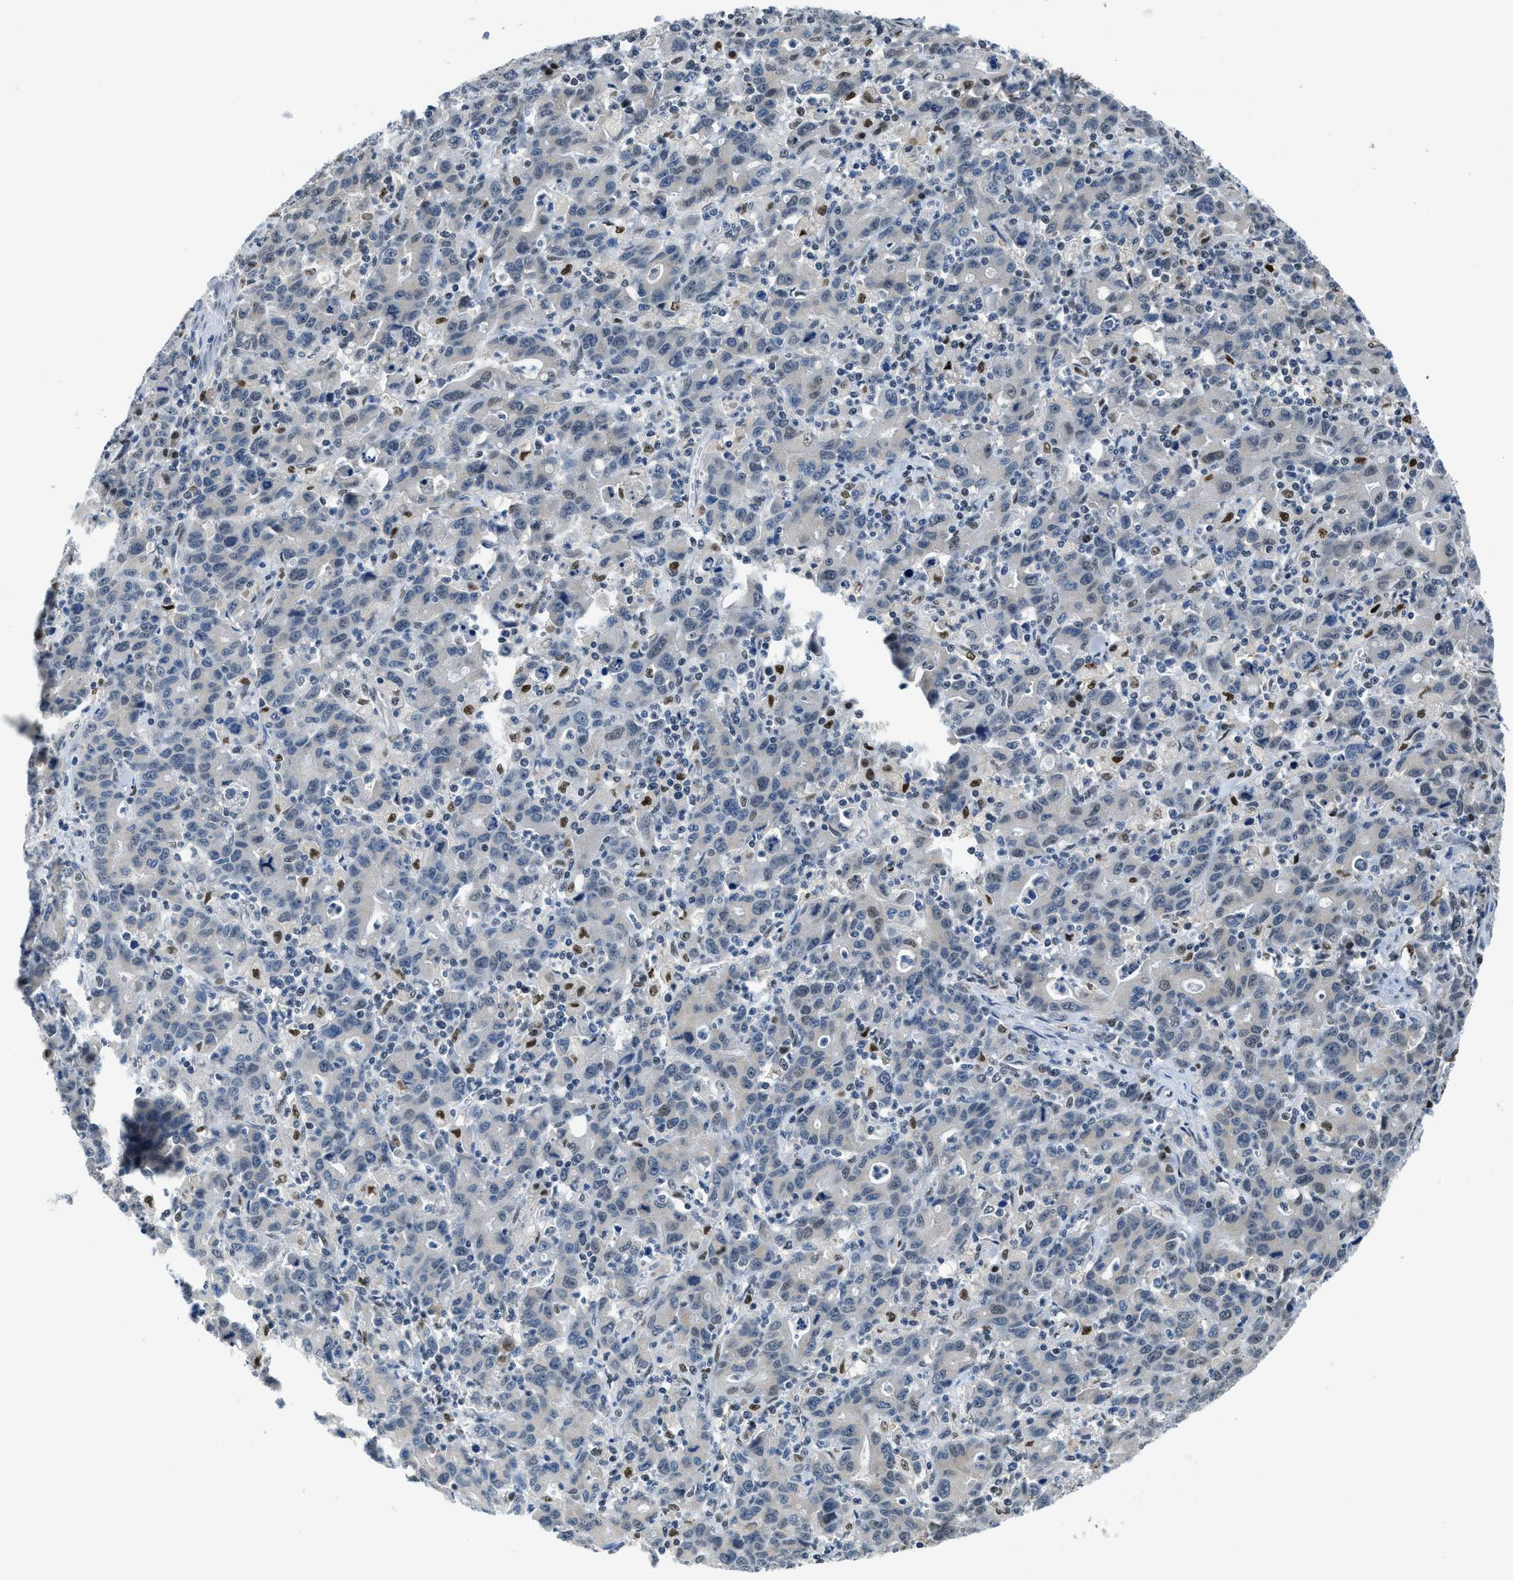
{"staining": {"intensity": "negative", "quantity": "none", "location": "none"}, "tissue": "stomach cancer", "cell_type": "Tumor cells", "image_type": "cancer", "snomed": [{"axis": "morphology", "description": "Adenocarcinoma, NOS"}, {"axis": "topography", "description": "Stomach, lower"}], "caption": "Histopathology image shows no significant protein positivity in tumor cells of stomach cancer (adenocarcinoma). (Immunohistochemistry, brightfield microscopy, high magnification).", "gene": "ALX1", "patient": {"sex": "male", "age": 88}}